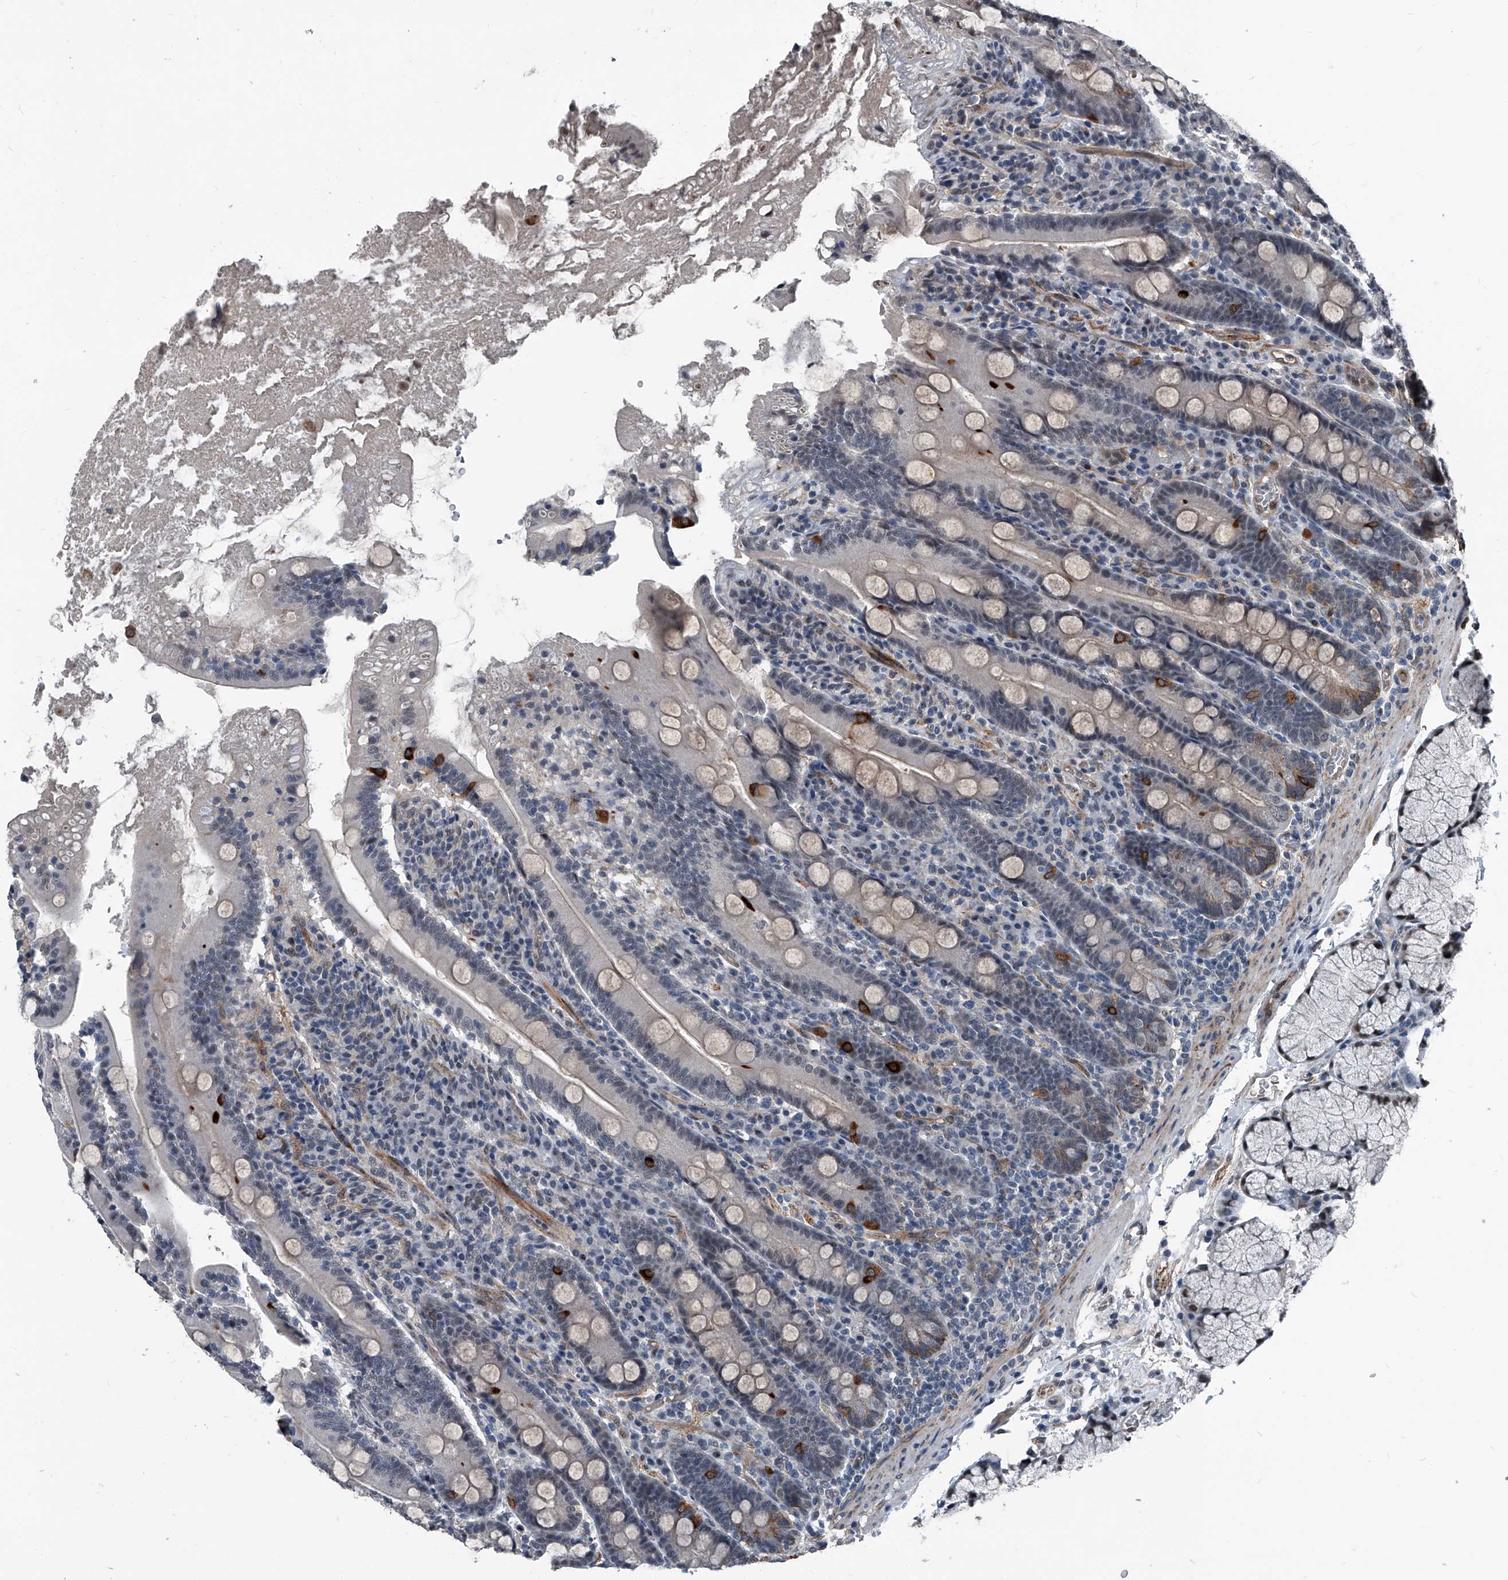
{"staining": {"intensity": "moderate", "quantity": "25%-75%", "location": "cytoplasmic/membranous,nuclear"}, "tissue": "duodenum", "cell_type": "Glandular cells", "image_type": "normal", "snomed": [{"axis": "morphology", "description": "Normal tissue, NOS"}, {"axis": "topography", "description": "Duodenum"}], "caption": "IHC photomicrograph of normal duodenum stained for a protein (brown), which reveals medium levels of moderate cytoplasmic/membranous,nuclear expression in about 25%-75% of glandular cells.", "gene": "MEN1", "patient": {"sex": "male", "age": 35}}